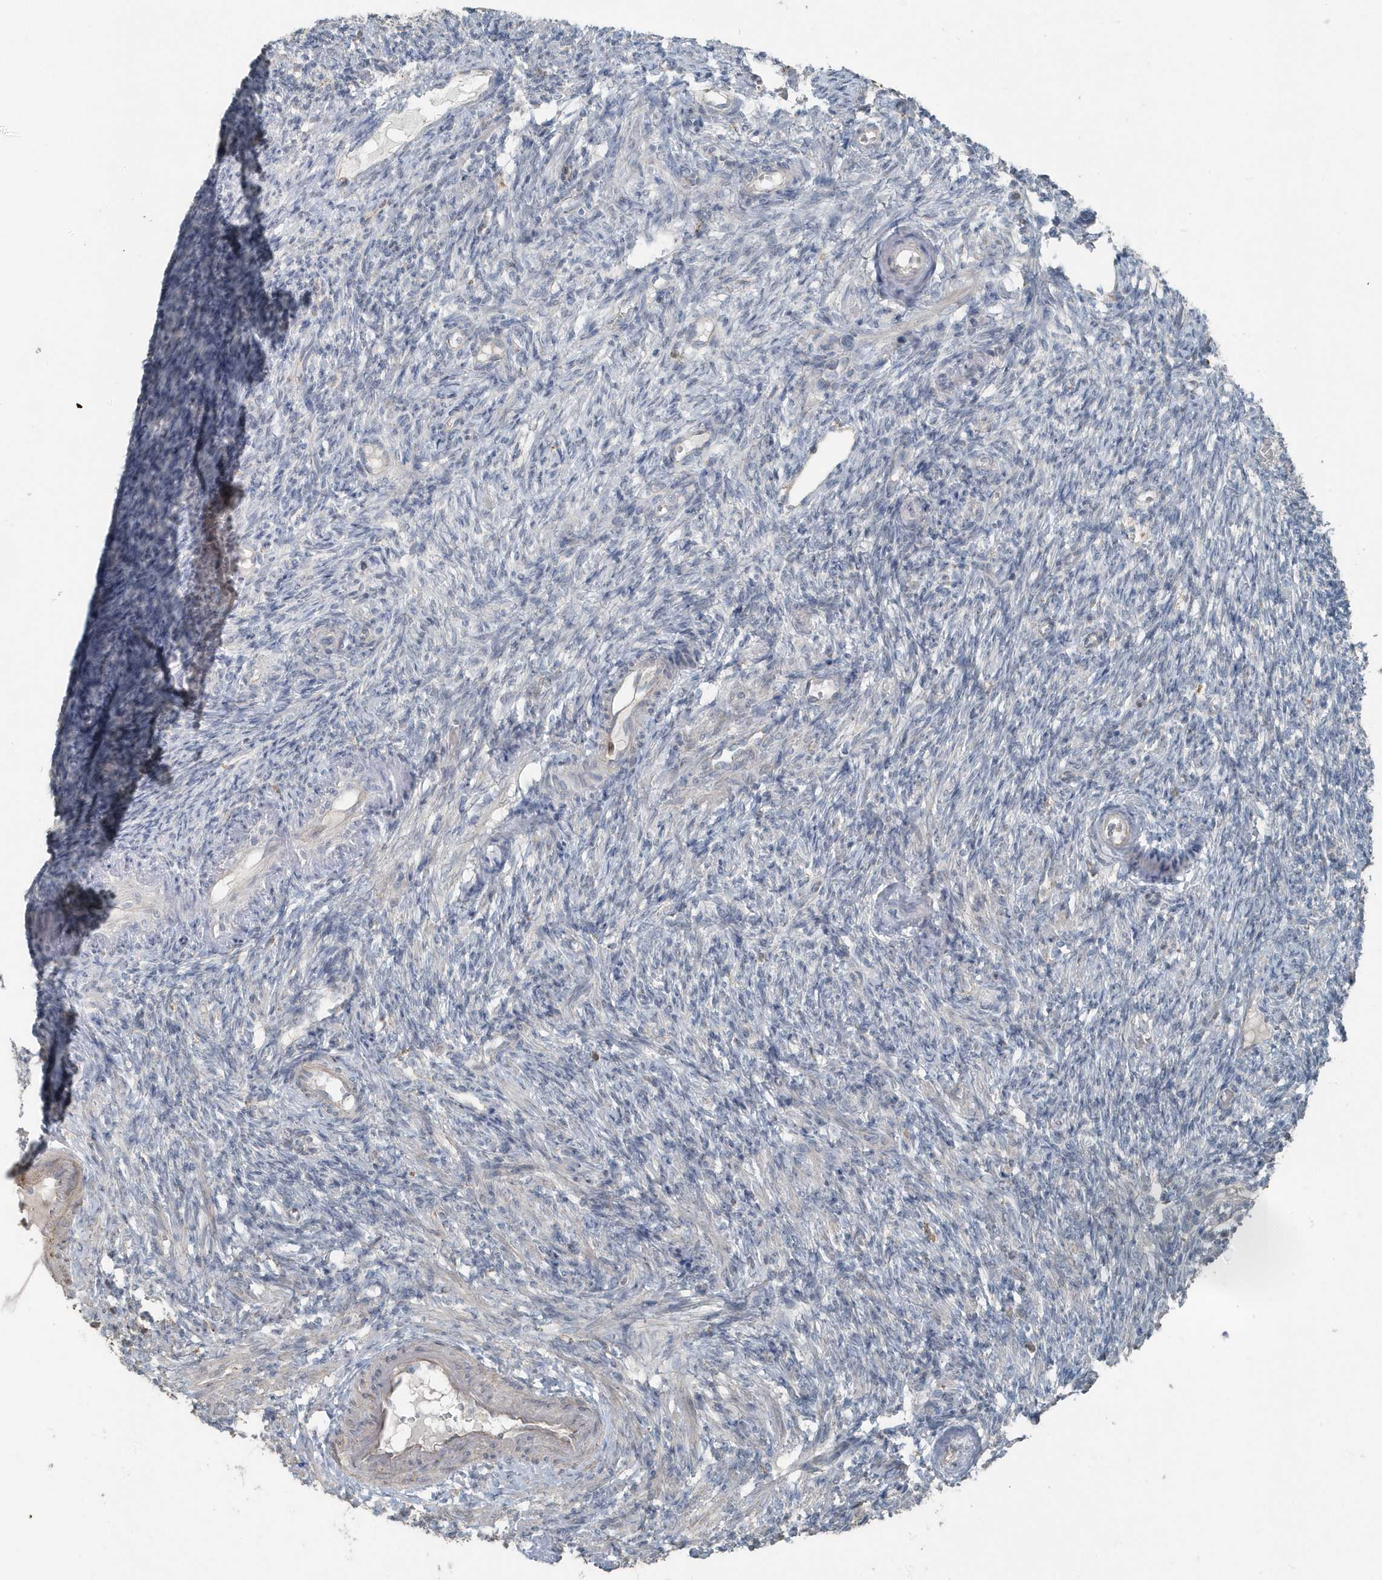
{"staining": {"intensity": "negative", "quantity": "none", "location": "none"}, "tissue": "ovary", "cell_type": "Follicle cells", "image_type": "normal", "snomed": [{"axis": "morphology", "description": "Normal tissue, NOS"}, {"axis": "topography", "description": "Ovary"}], "caption": "Benign ovary was stained to show a protein in brown. There is no significant staining in follicle cells.", "gene": "ACTC1", "patient": {"sex": "female", "age": 27}}